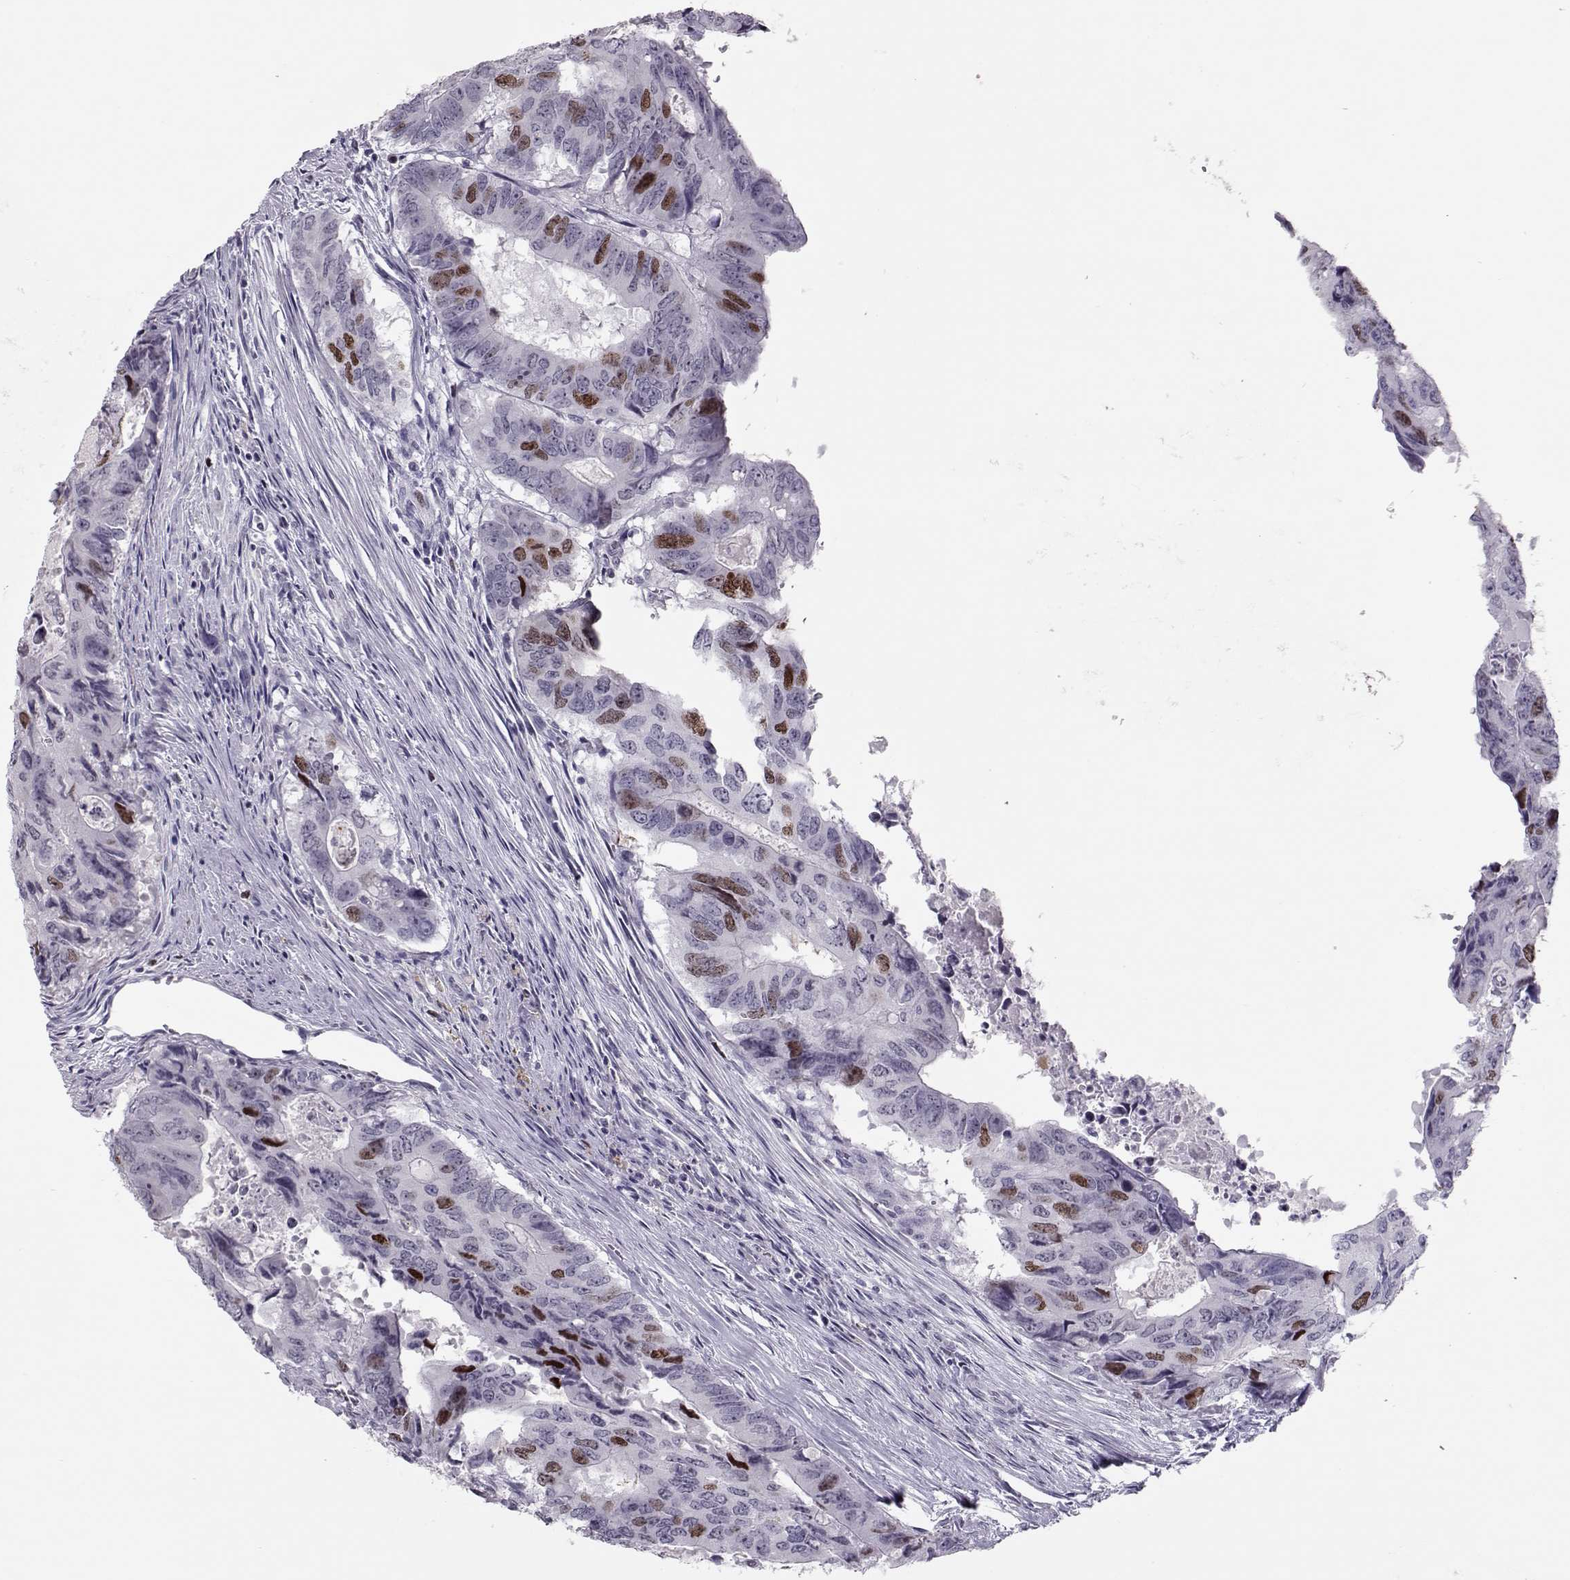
{"staining": {"intensity": "moderate", "quantity": "<25%", "location": "nuclear"}, "tissue": "colorectal cancer", "cell_type": "Tumor cells", "image_type": "cancer", "snomed": [{"axis": "morphology", "description": "Adenocarcinoma, NOS"}, {"axis": "topography", "description": "Colon"}], "caption": "This photomicrograph exhibits IHC staining of adenocarcinoma (colorectal), with low moderate nuclear expression in about <25% of tumor cells.", "gene": "SGO1", "patient": {"sex": "male", "age": 79}}